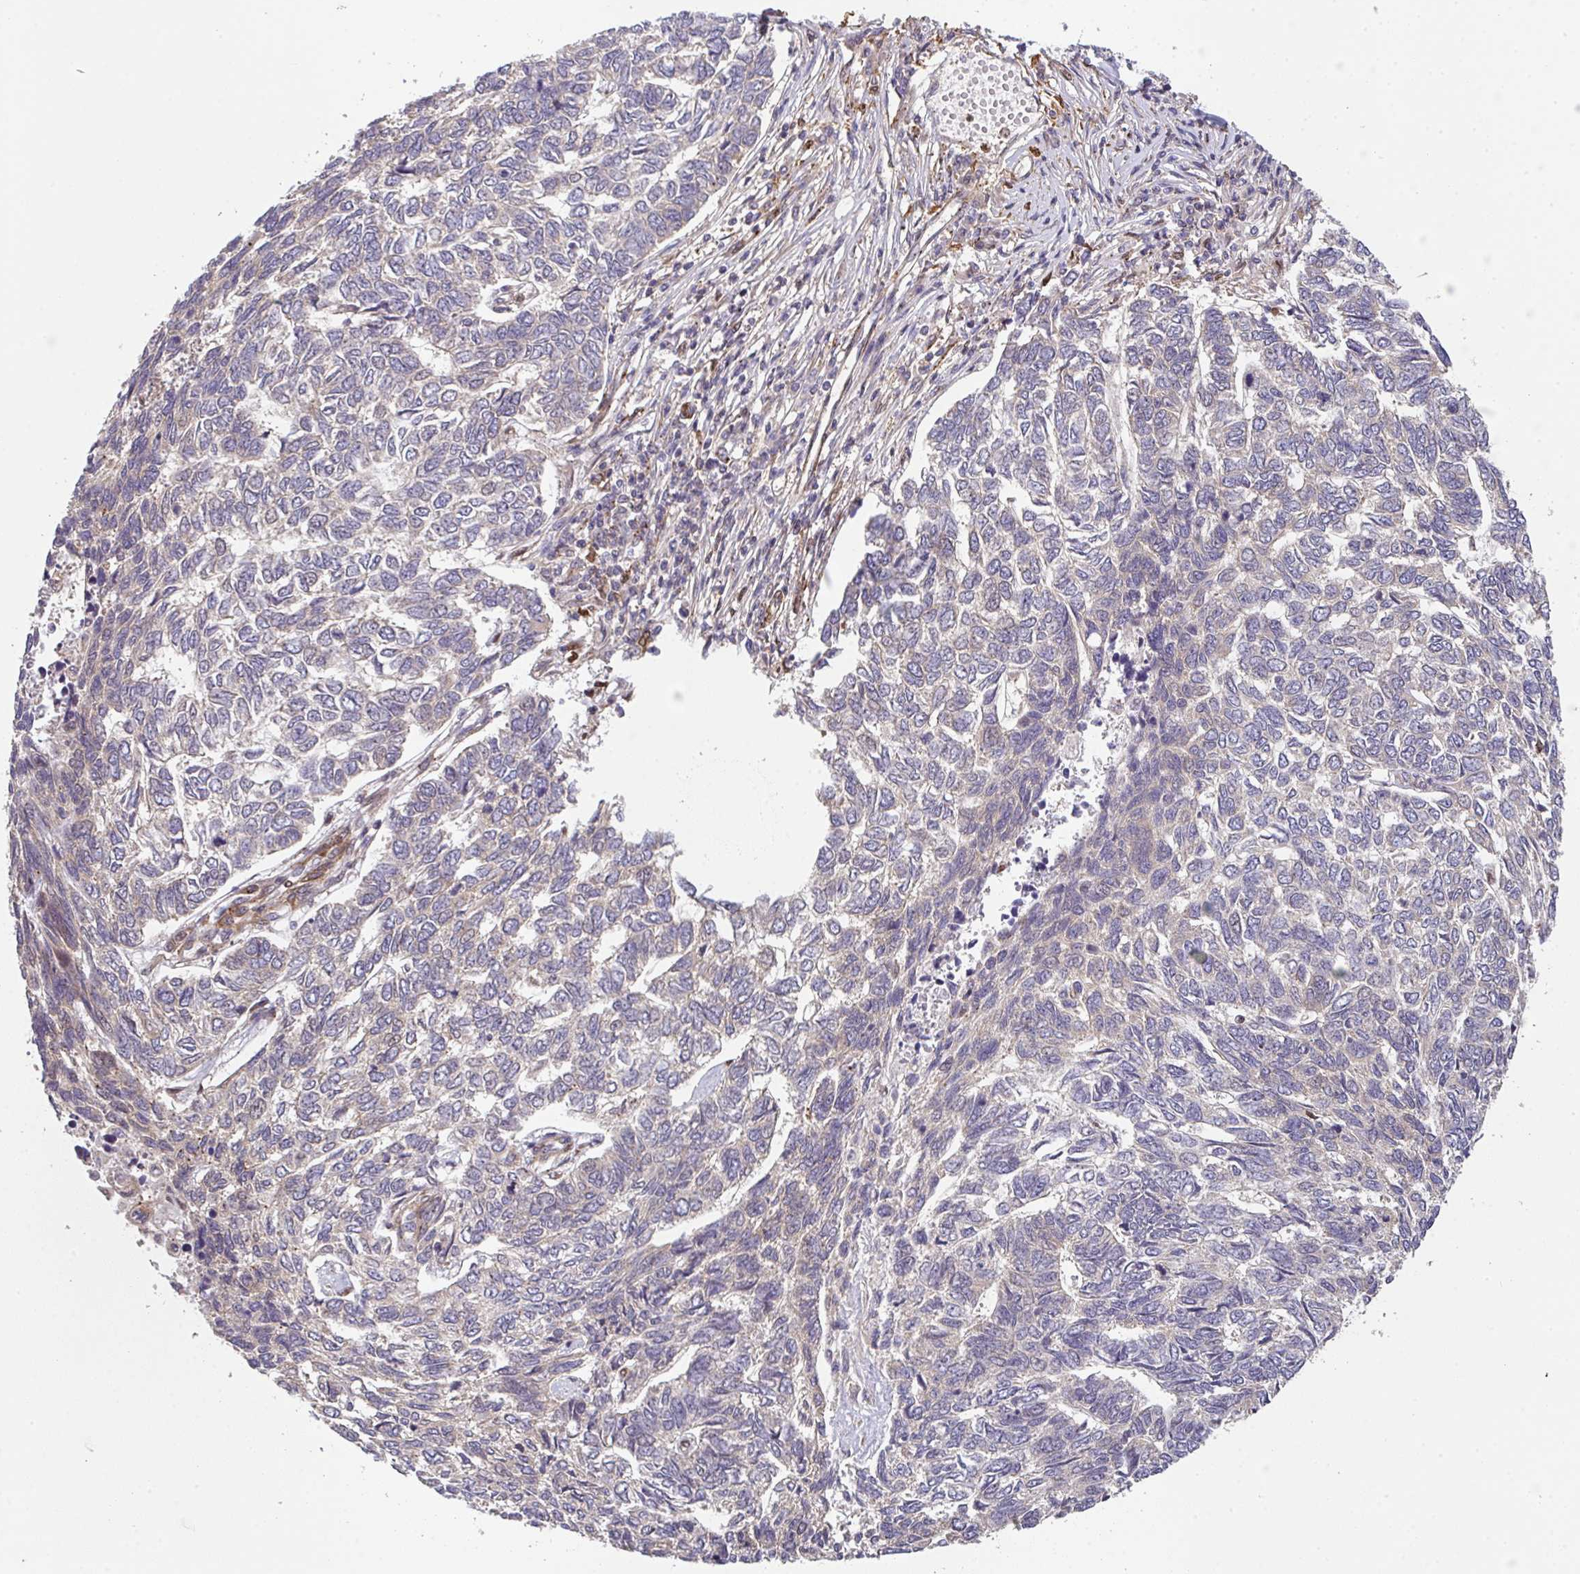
{"staining": {"intensity": "negative", "quantity": "none", "location": "none"}, "tissue": "skin cancer", "cell_type": "Tumor cells", "image_type": "cancer", "snomed": [{"axis": "morphology", "description": "Basal cell carcinoma"}, {"axis": "topography", "description": "Skin"}], "caption": "Immunohistochemistry photomicrograph of skin cancer (basal cell carcinoma) stained for a protein (brown), which shows no positivity in tumor cells.", "gene": "SIMC1", "patient": {"sex": "female", "age": 65}}